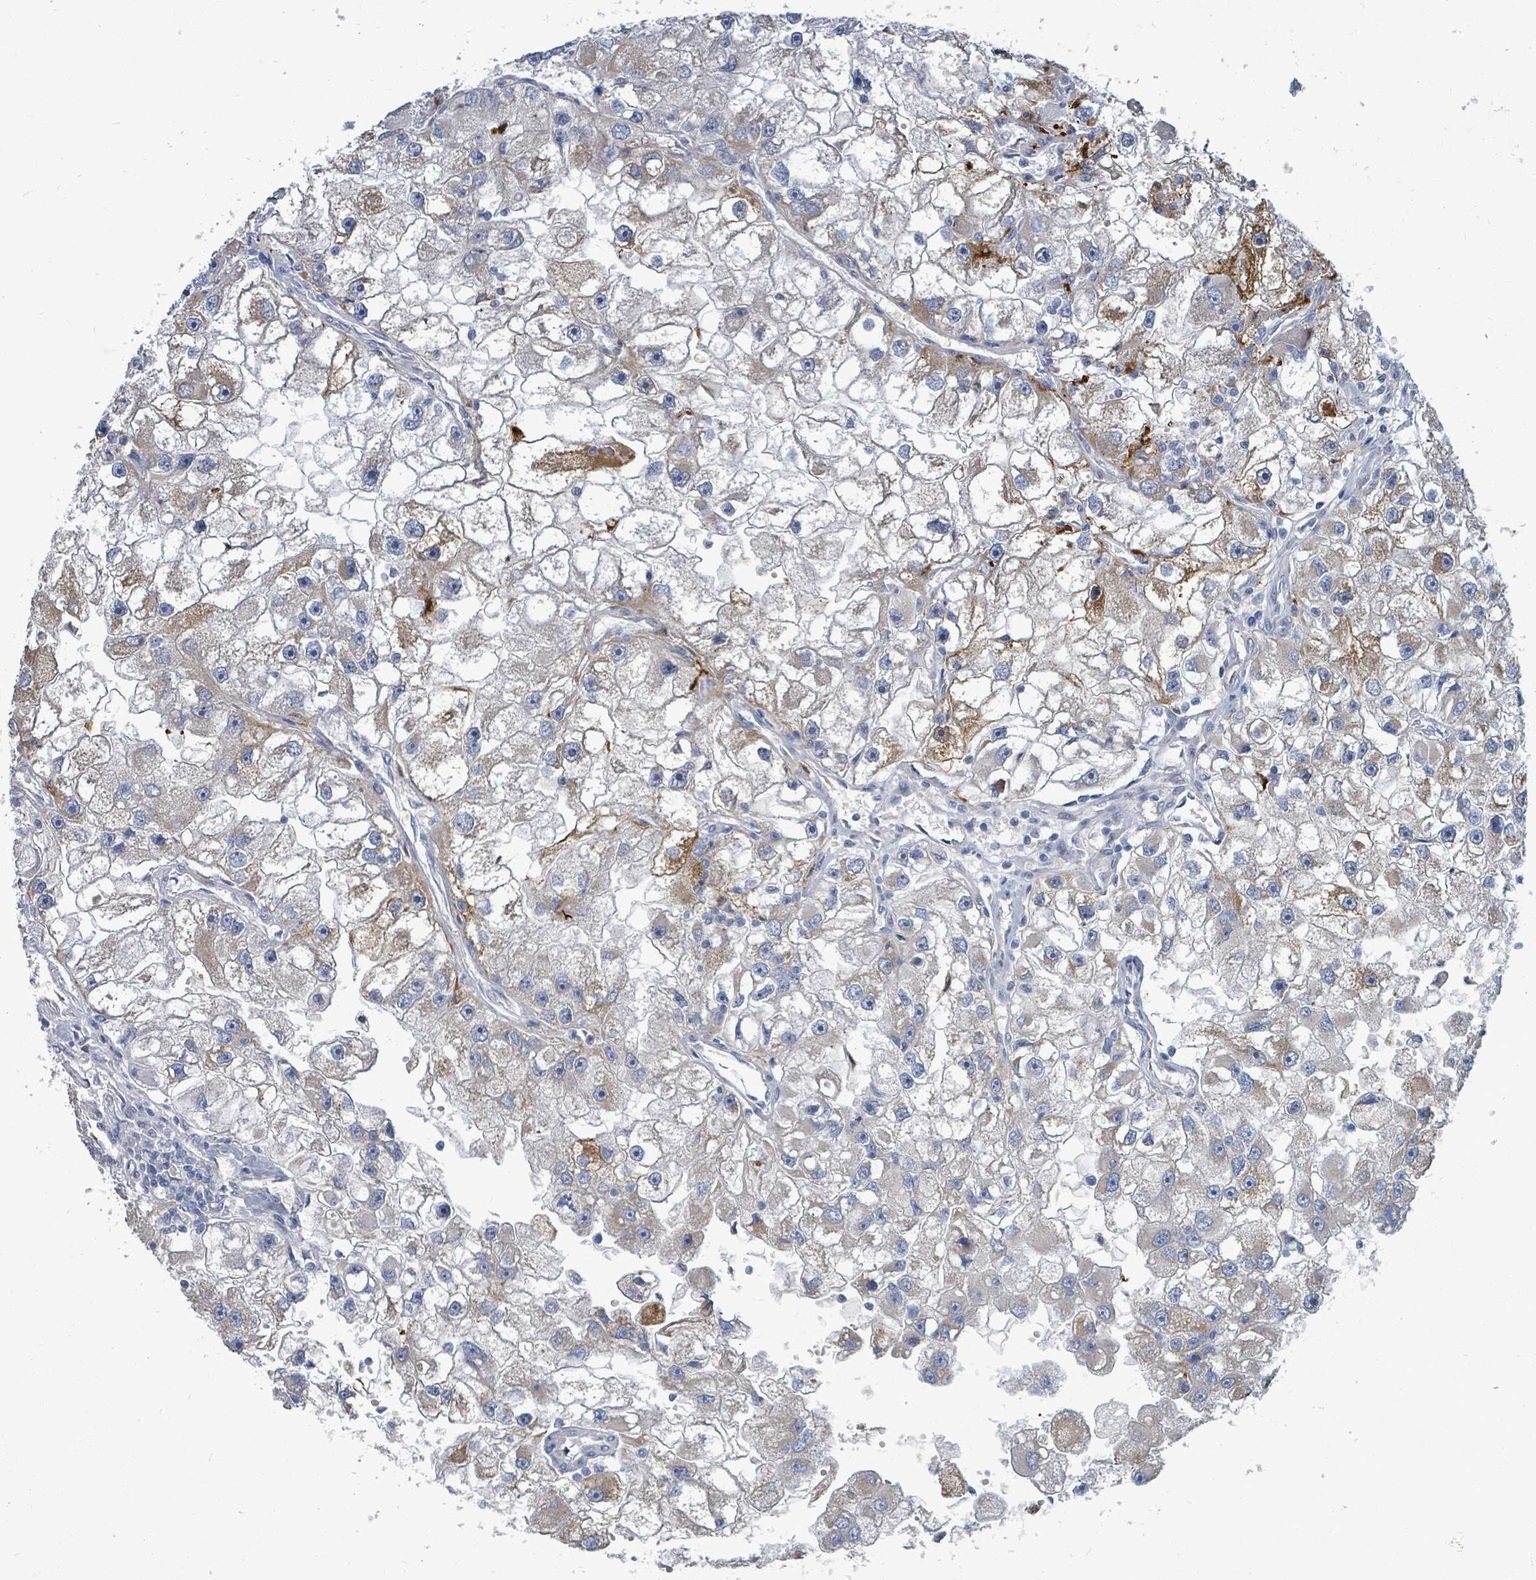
{"staining": {"intensity": "moderate", "quantity": "<25%", "location": "cytoplasmic/membranous"}, "tissue": "renal cancer", "cell_type": "Tumor cells", "image_type": "cancer", "snomed": [{"axis": "morphology", "description": "Adenocarcinoma, NOS"}, {"axis": "topography", "description": "Kidney"}], "caption": "Protein staining of renal cancer (adenocarcinoma) tissue shows moderate cytoplasmic/membranous expression in approximately <25% of tumor cells.", "gene": "TRDMT1", "patient": {"sex": "male", "age": 63}}